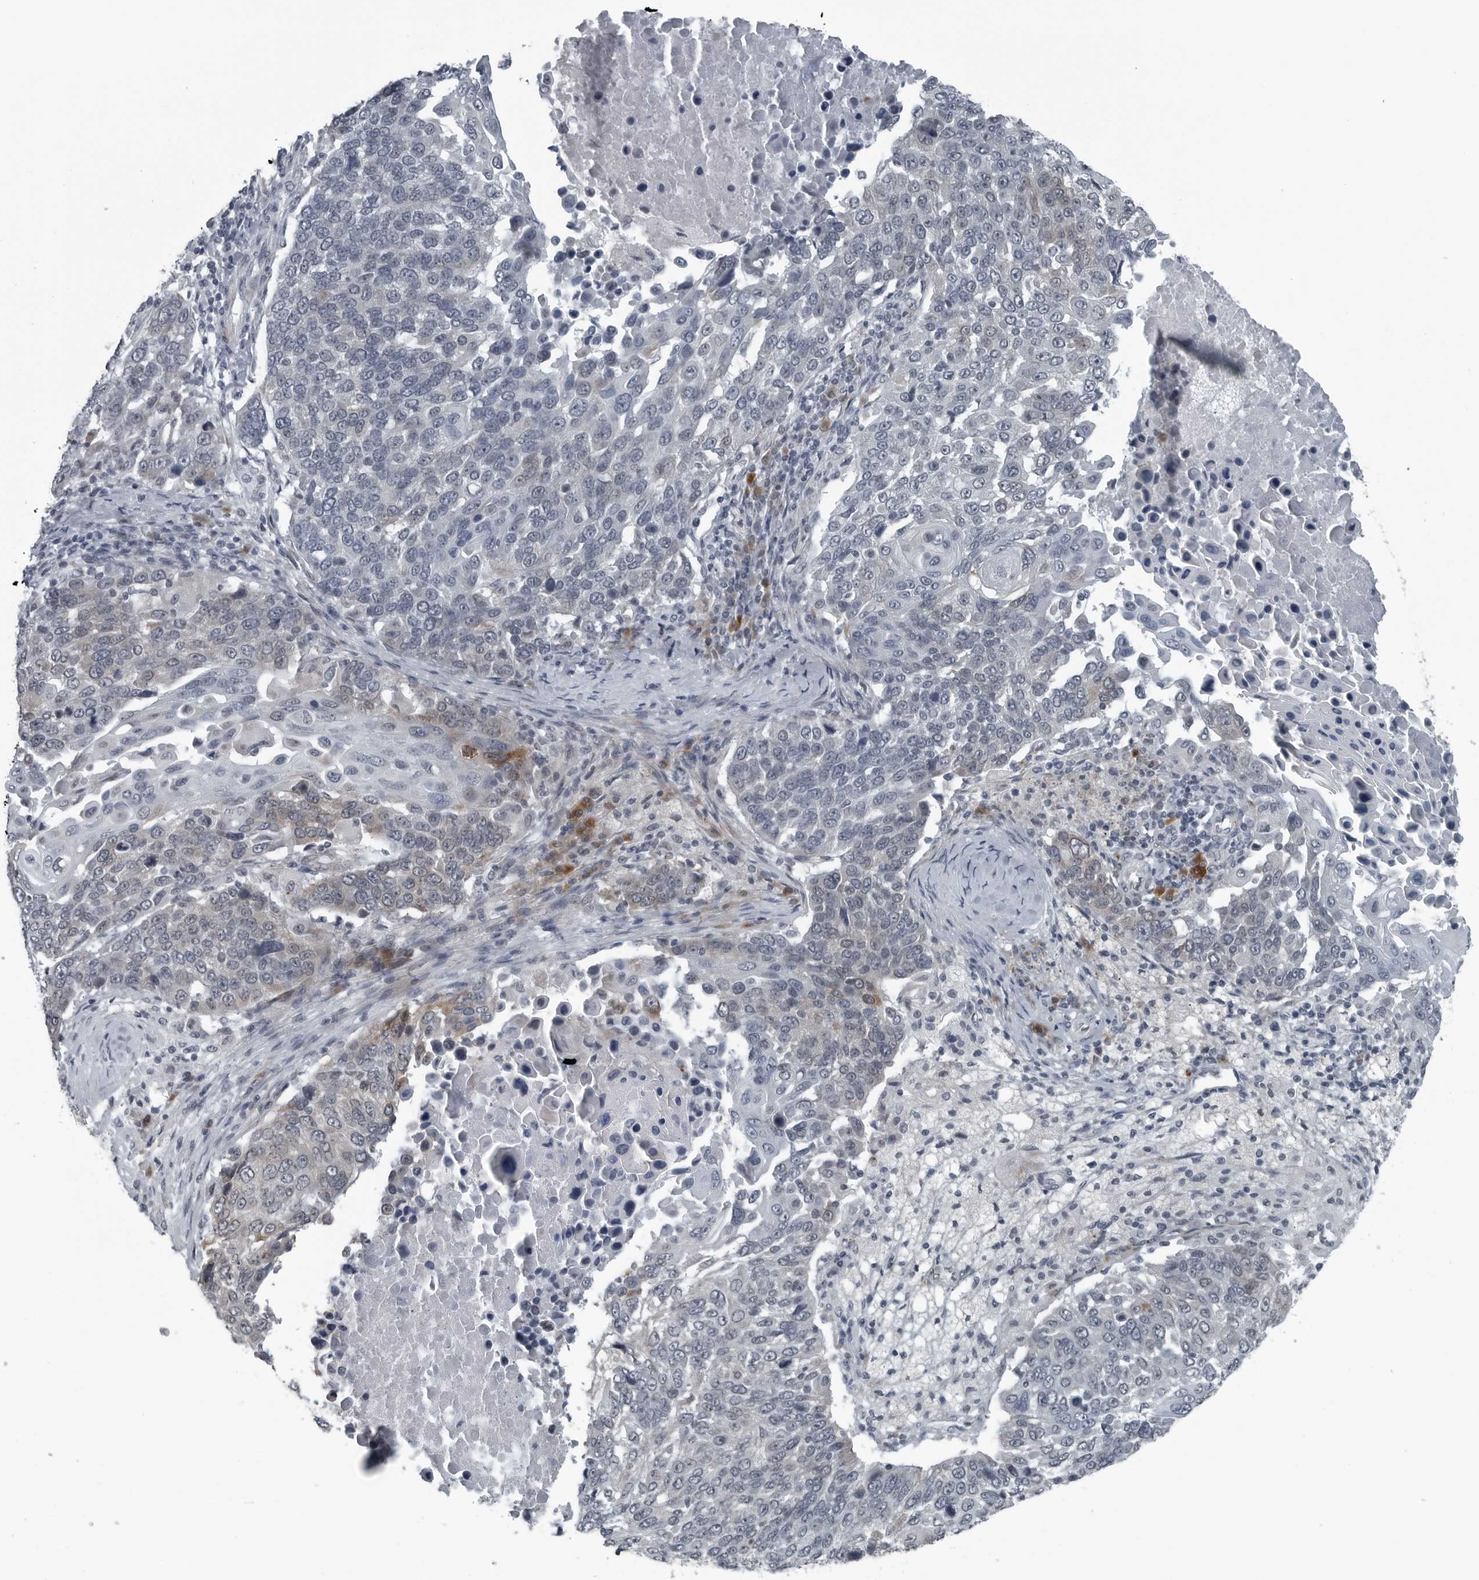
{"staining": {"intensity": "negative", "quantity": "none", "location": "none"}, "tissue": "lung cancer", "cell_type": "Tumor cells", "image_type": "cancer", "snomed": [{"axis": "morphology", "description": "Squamous cell carcinoma, NOS"}, {"axis": "topography", "description": "Lung"}], "caption": "Immunohistochemistry photomicrograph of human lung cancer stained for a protein (brown), which displays no expression in tumor cells.", "gene": "DNAAF11", "patient": {"sex": "male", "age": 66}}